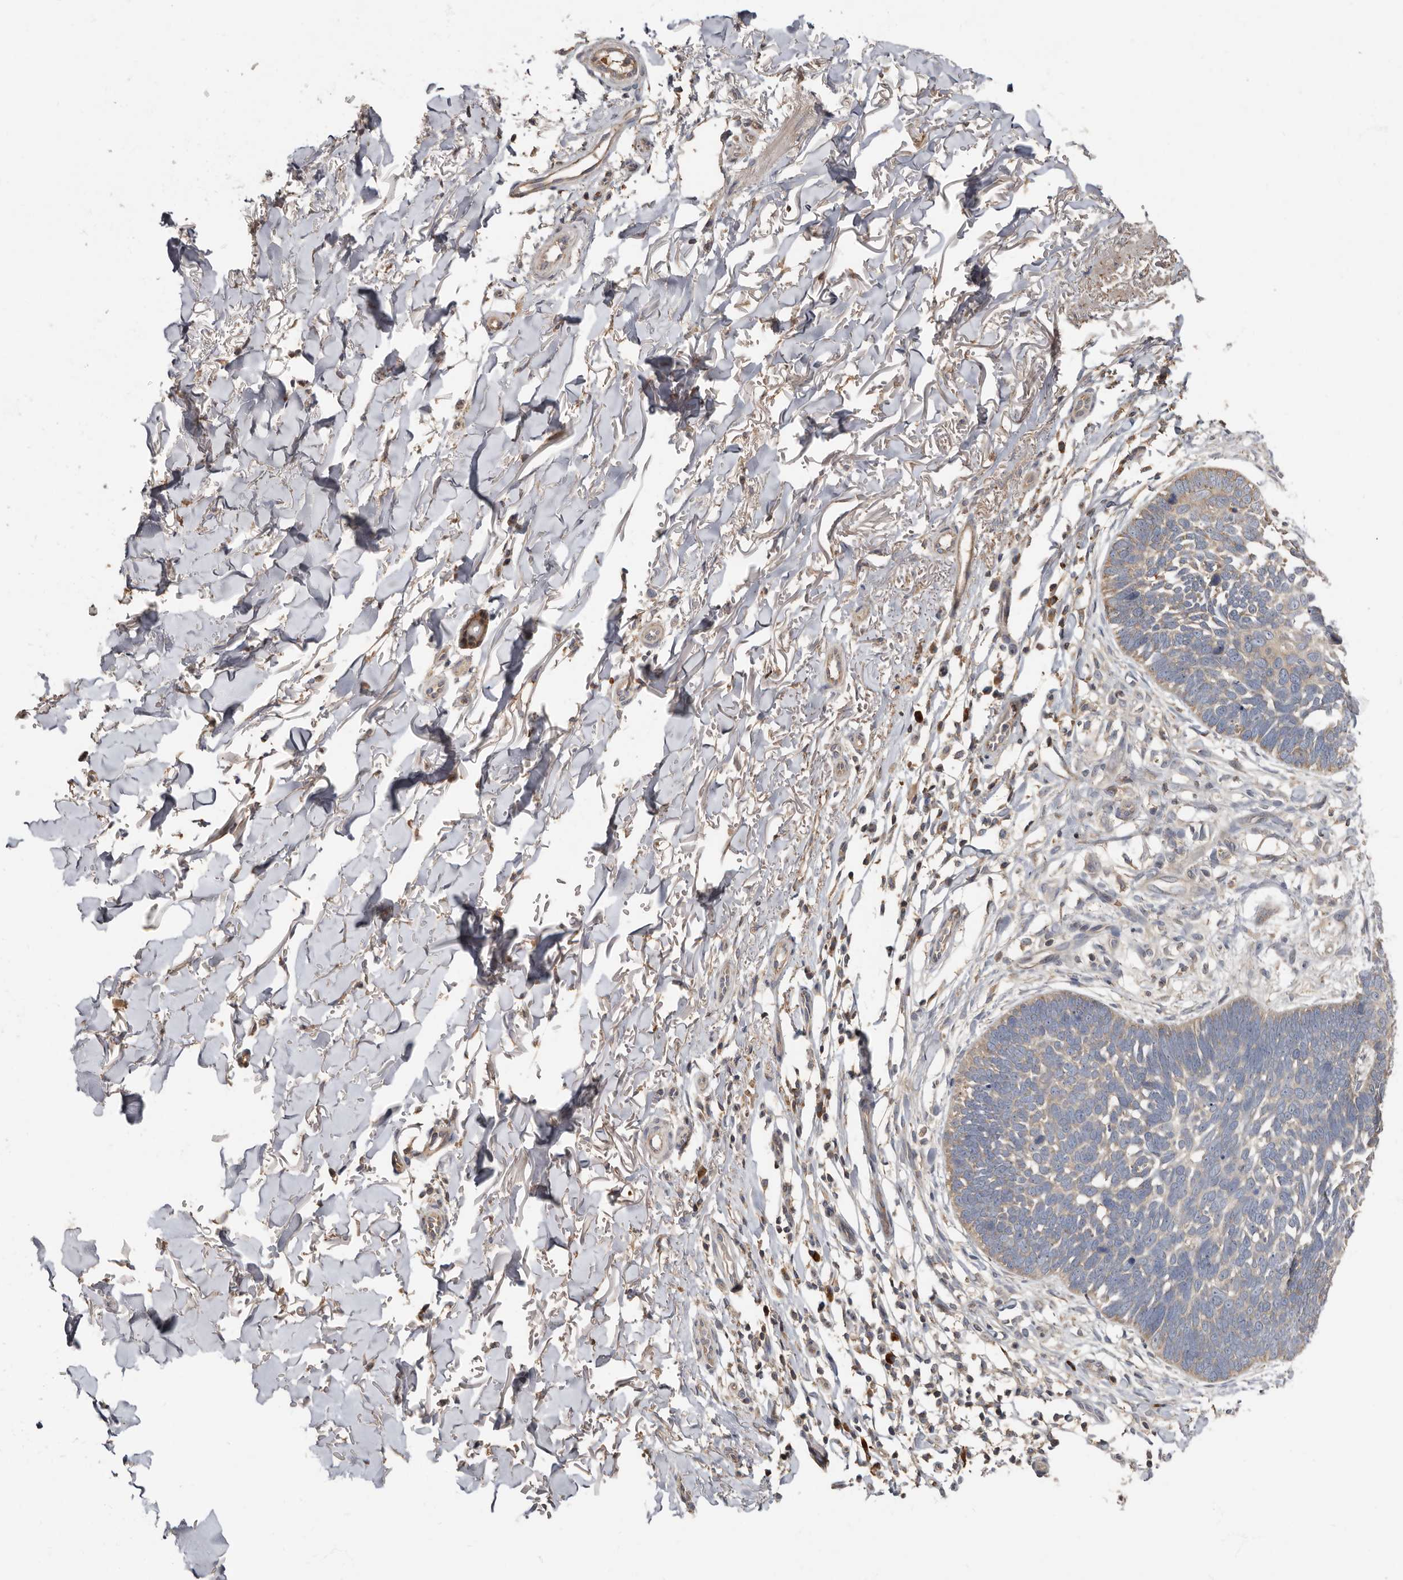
{"staining": {"intensity": "weak", "quantity": "<25%", "location": "cytoplasmic/membranous"}, "tissue": "skin cancer", "cell_type": "Tumor cells", "image_type": "cancer", "snomed": [{"axis": "morphology", "description": "Normal tissue, NOS"}, {"axis": "morphology", "description": "Basal cell carcinoma"}, {"axis": "topography", "description": "Skin"}], "caption": "This histopathology image is of basal cell carcinoma (skin) stained with IHC to label a protein in brown with the nuclei are counter-stained blue. There is no staining in tumor cells.", "gene": "KIF26B", "patient": {"sex": "male", "age": 77}}